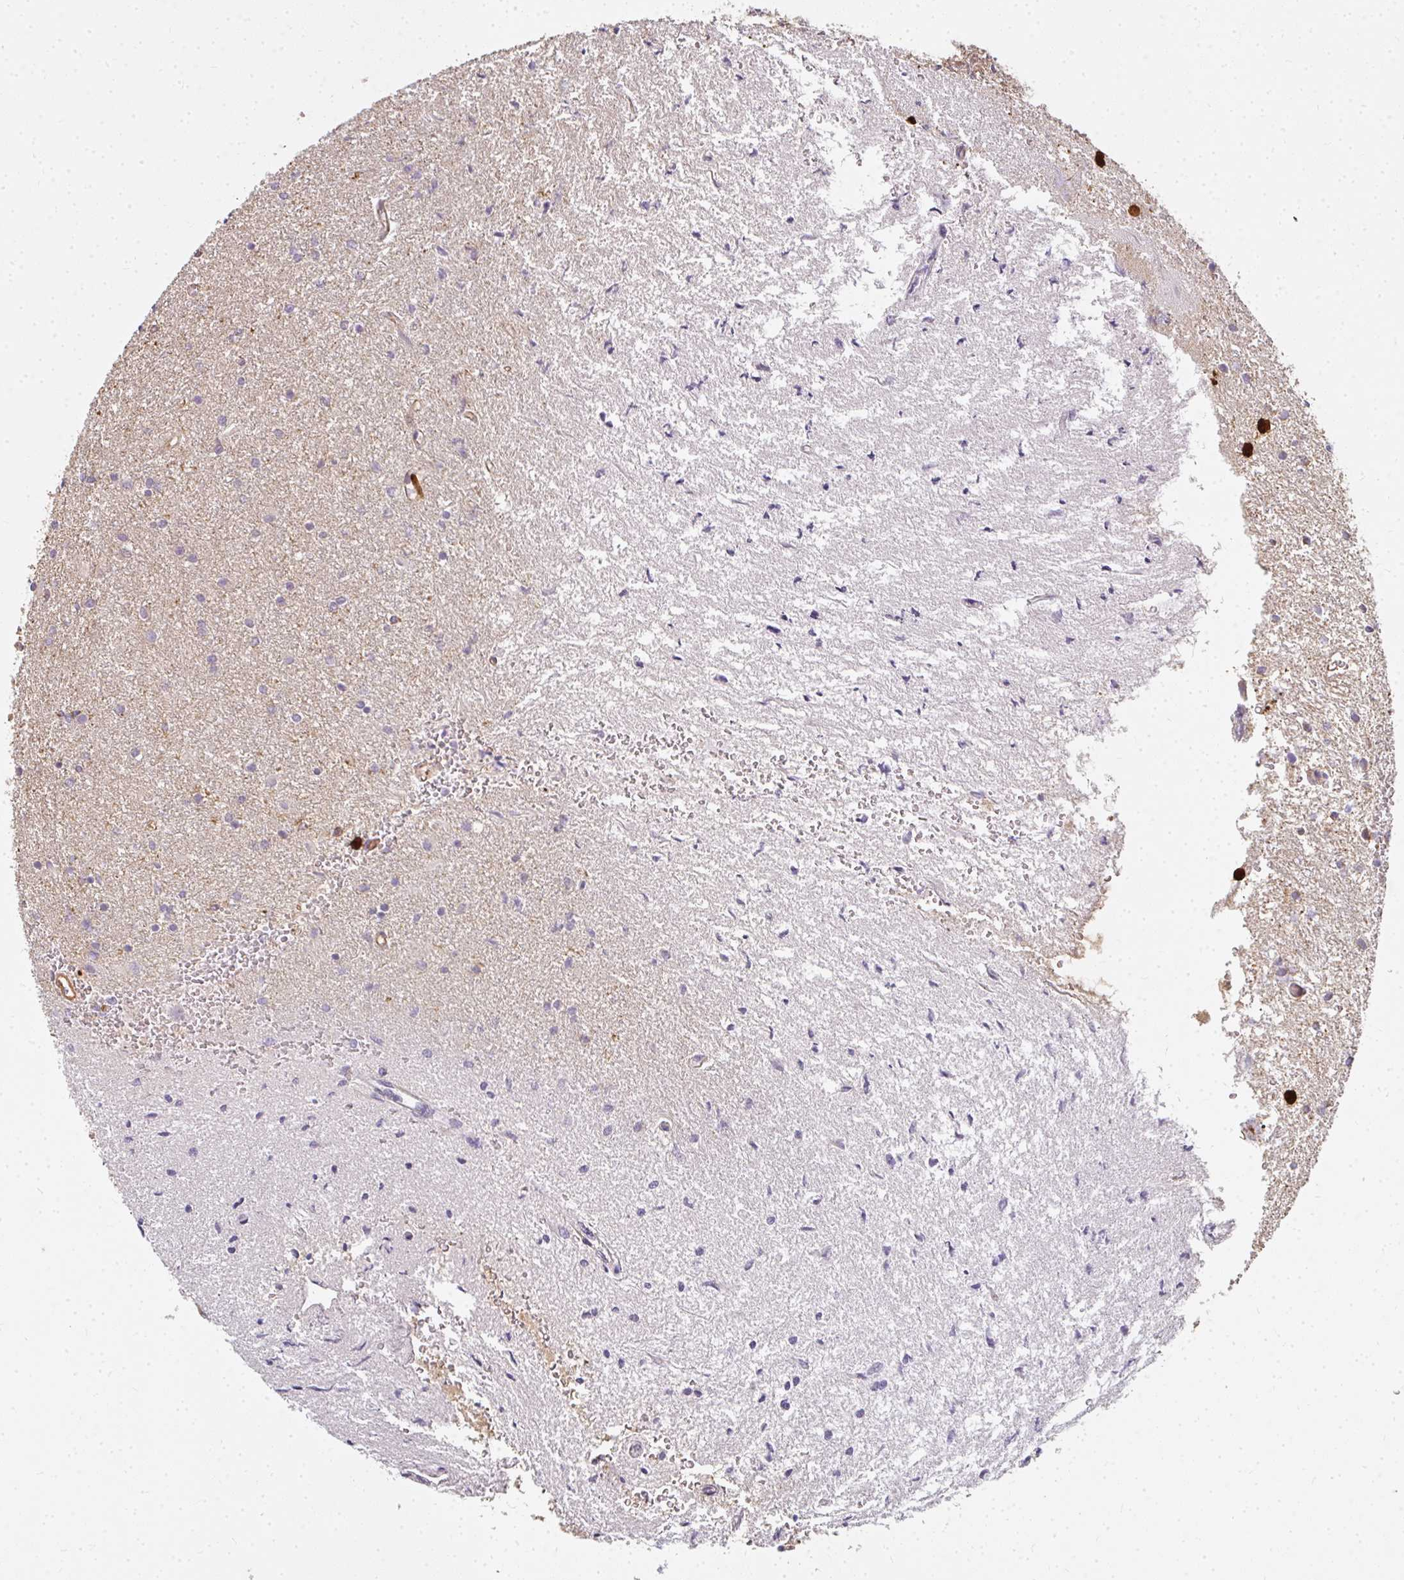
{"staining": {"intensity": "negative", "quantity": "none", "location": "none"}, "tissue": "glioma", "cell_type": "Tumor cells", "image_type": "cancer", "snomed": [{"axis": "morphology", "description": "Glioma, malignant, High grade"}, {"axis": "topography", "description": "Brain"}], "caption": "Tumor cells show no significant expression in high-grade glioma (malignant). Brightfield microscopy of IHC stained with DAB (brown) and hematoxylin (blue), captured at high magnification.", "gene": "CNTRL", "patient": {"sex": "female", "age": 50}}